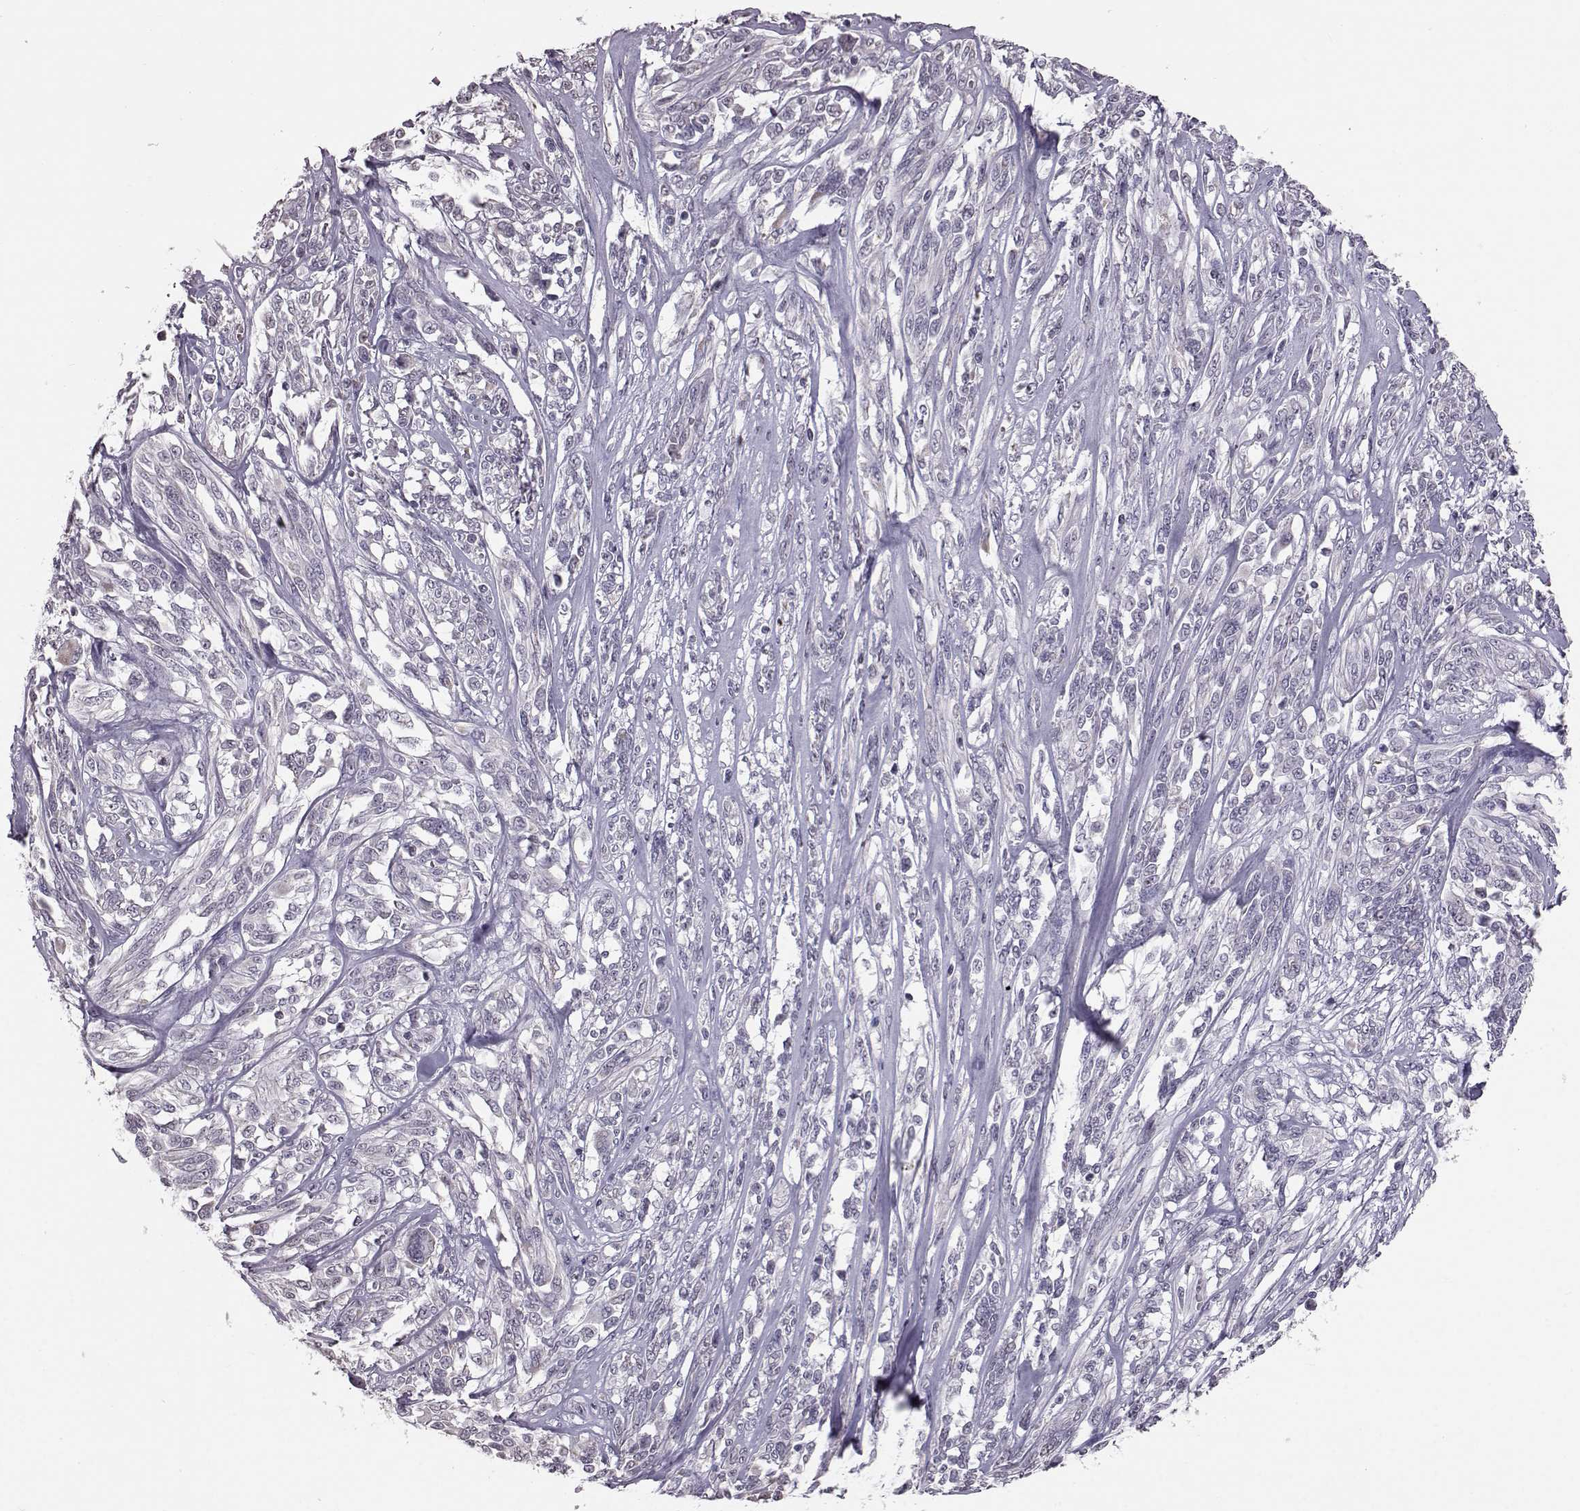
{"staining": {"intensity": "negative", "quantity": "none", "location": "none"}, "tissue": "melanoma", "cell_type": "Tumor cells", "image_type": "cancer", "snomed": [{"axis": "morphology", "description": "Malignant melanoma, NOS"}, {"axis": "topography", "description": "Skin"}], "caption": "Photomicrograph shows no protein positivity in tumor cells of melanoma tissue. (IHC, brightfield microscopy, high magnification).", "gene": "ALDH3A1", "patient": {"sex": "female", "age": 91}}